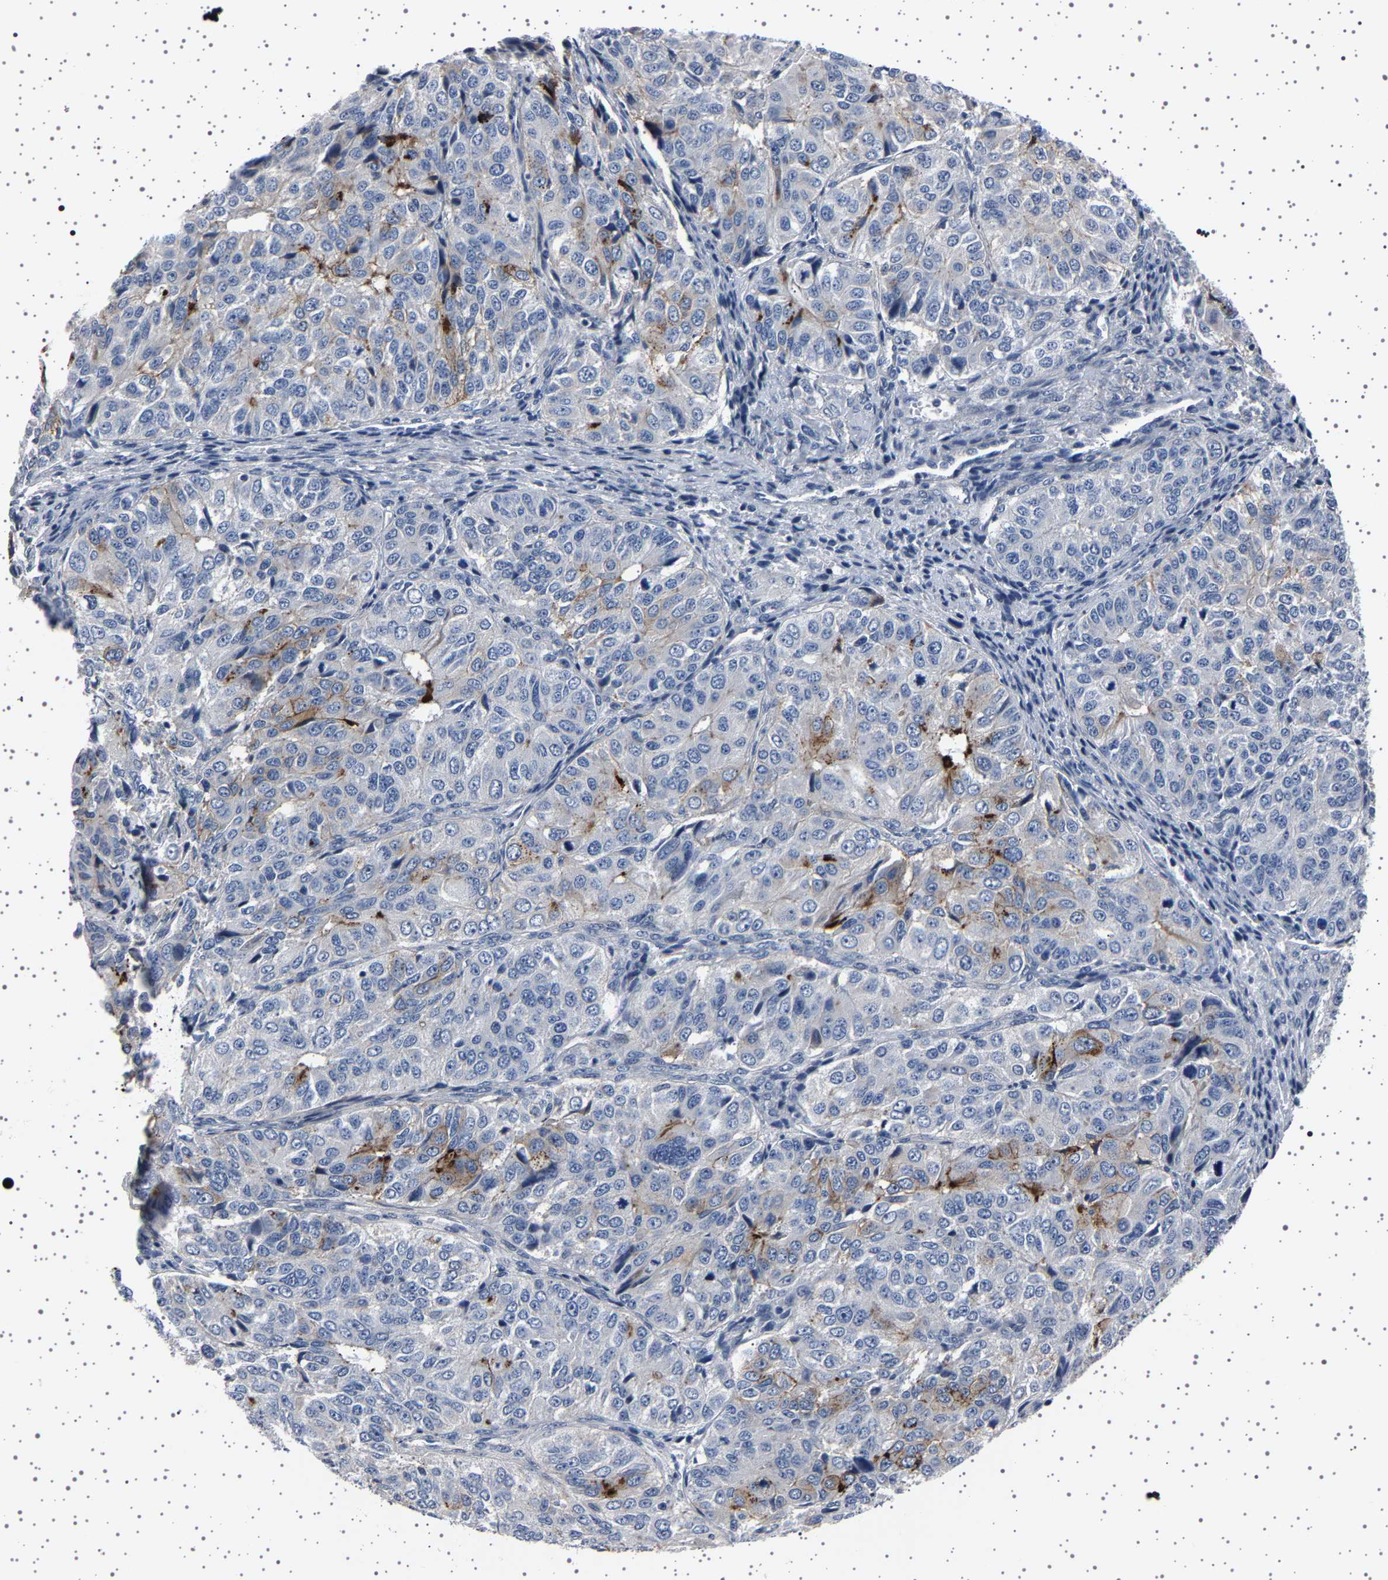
{"staining": {"intensity": "negative", "quantity": "none", "location": "none"}, "tissue": "ovarian cancer", "cell_type": "Tumor cells", "image_type": "cancer", "snomed": [{"axis": "morphology", "description": "Carcinoma, endometroid"}, {"axis": "topography", "description": "Ovary"}], "caption": "This is a micrograph of immunohistochemistry staining of endometroid carcinoma (ovarian), which shows no expression in tumor cells.", "gene": "PAK5", "patient": {"sex": "female", "age": 51}}